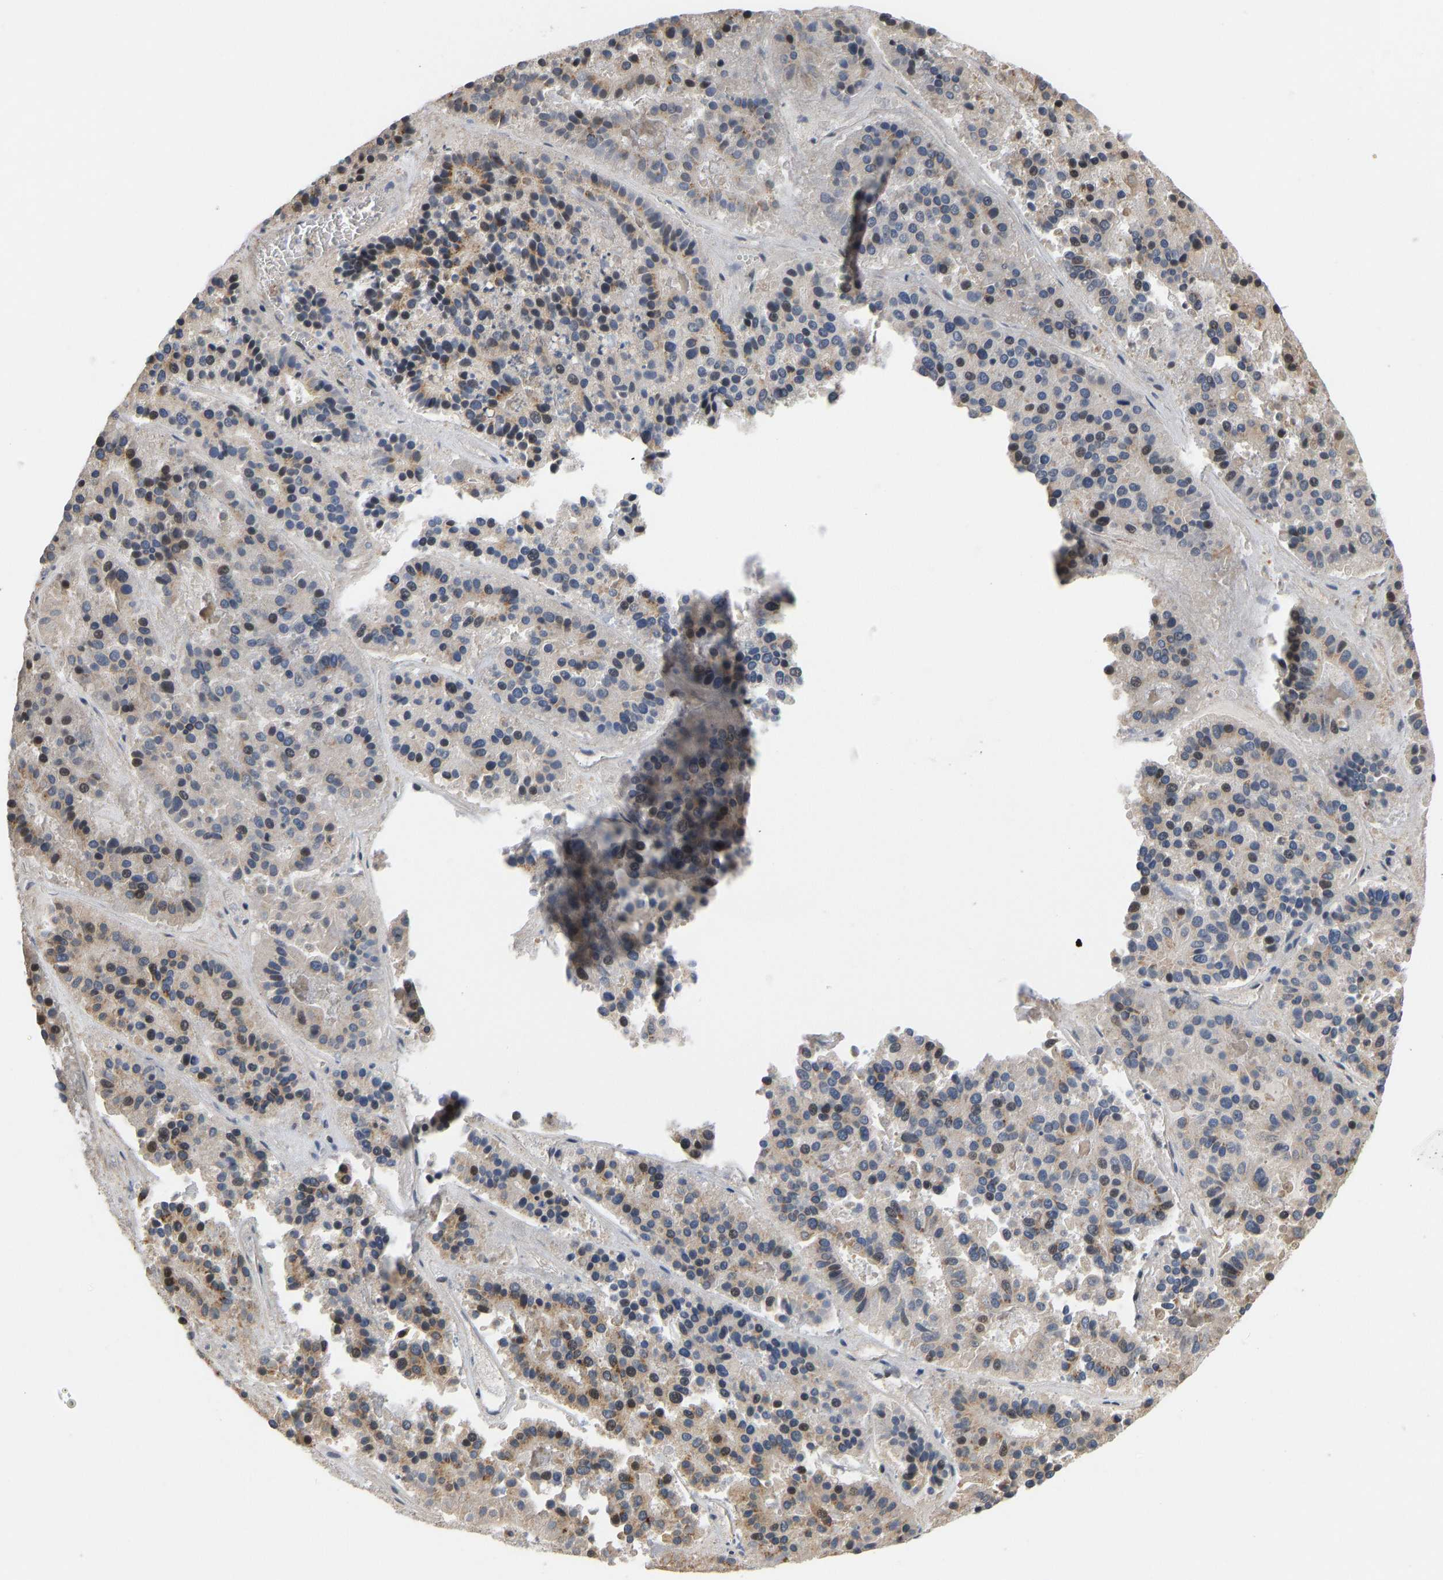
{"staining": {"intensity": "weak", "quantity": ">75%", "location": "cytoplasmic/membranous,nuclear"}, "tissue": "pancreatic cancer", "cell_type": "Tumor cells", "image_type": "cancer", "snomed": [{"axis": "morphology", "description": "Adenocarcinoma, NOS"}, {"axis": "topography", "description": "Pancreas"}], "caption": "Protein expression analysis of adenocarcinoma (pancreatic) demonstrates weak cytoplasmic/membranous and nuclear positivity in about >75% of tumor cells.", "gene": "YIPF4", "patient": {"sex": "male", "age": 50}}